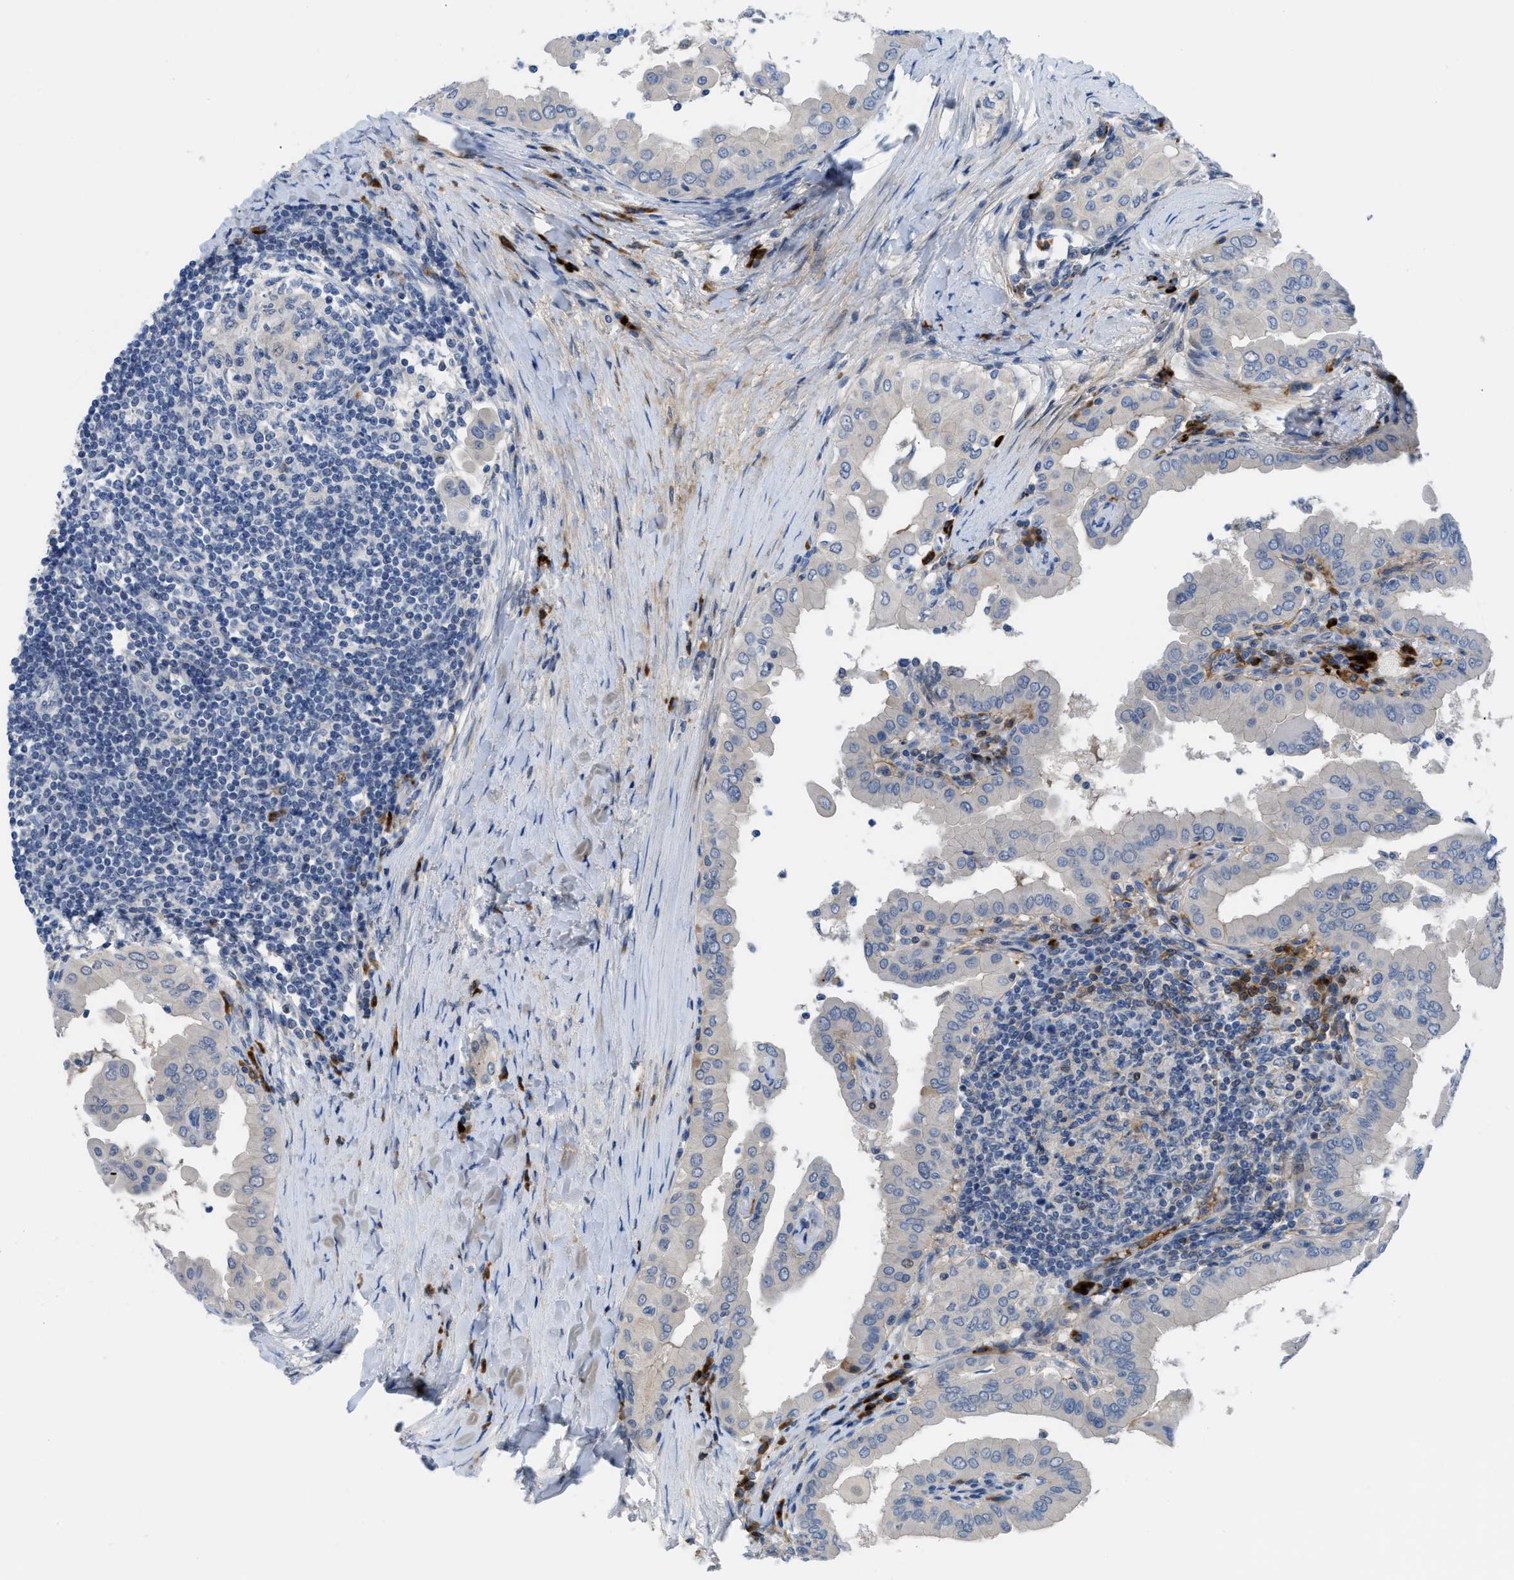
{"staining": {"intensity": "negative", "quantity": "none", "location": "none"}, "tissue": "thyroid cancer", "cell_type": "Tumor cells", "image_type": "cancer", "snomed": [{"axis": "morphology", "description": "Papillary adenocarcinoma, NOS"}, {"axis": "topography", "description": "Thyroid gland"}], "caption": "Tumor cells are negative for protein expression in human thyroid cancer (papillary adenocarcinoma). (DAB IHC visualized using brightfield microscopy, high magnification).", "gene": "OR9K2", "patient": {"sex": "male", "age": 33}}